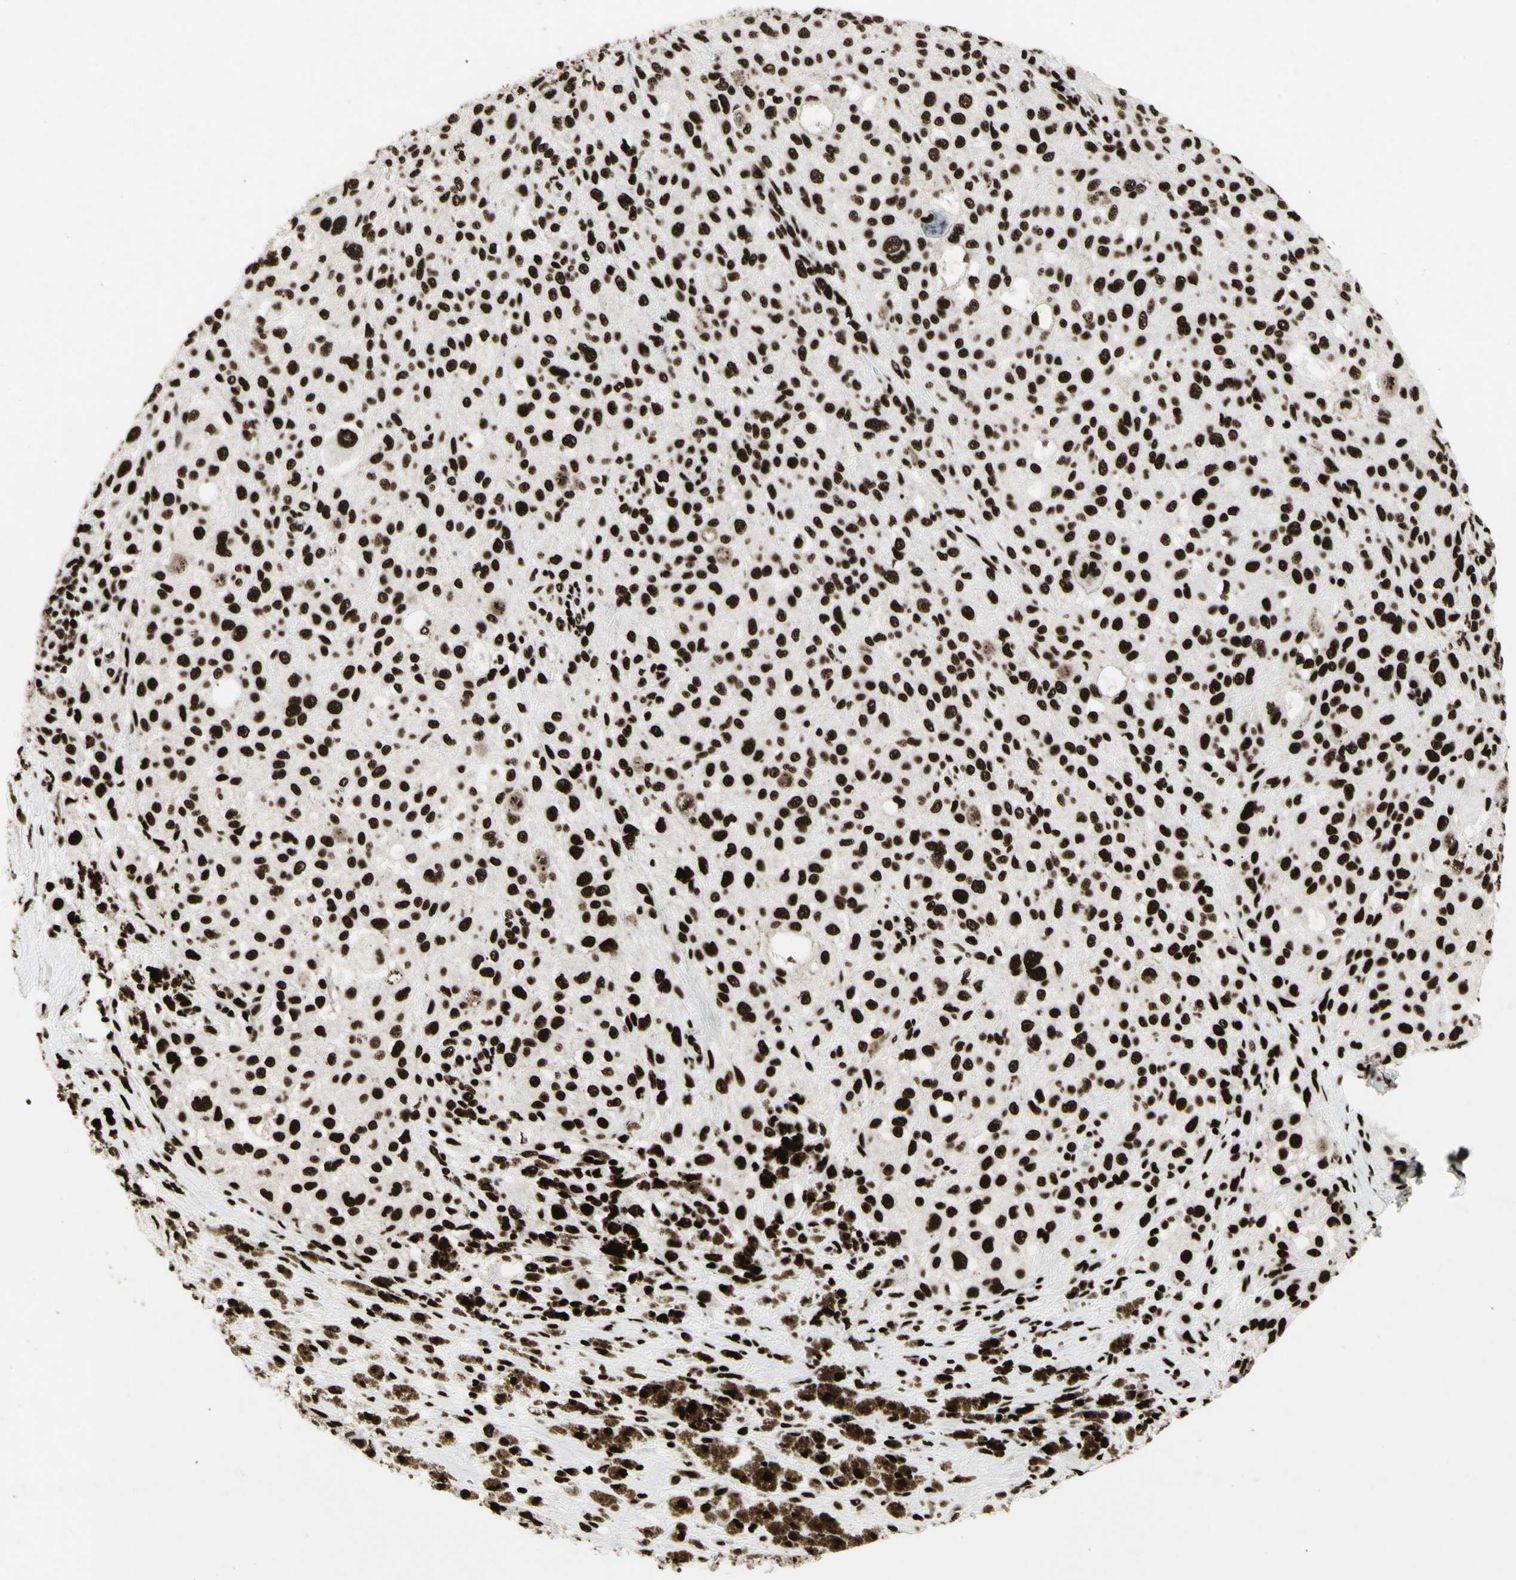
{"staining": {"intensity": "strong", "quantity": ">75%", "location": "nuclear"}, "tissue": "melanoma", "cell_type": "Tumor cells", "image_type": "cancer", "snomed": [{"axis": "morphology", "description": "Necrosis, NOS"}, {"axis": "morphology", "description": "Malignant melanoma, NOS"}, {"axis": "topography", "description": "Skin"}], "caption": "An immunohistochemistry (IHC) histopathology image of tumor tissue is shown. Protein staining in brown highlights strong nuclear positivity in malignant melanoma within tumor cells.", "gene": "U2AF2", "patient": {"sex": "female", "age": 87}}